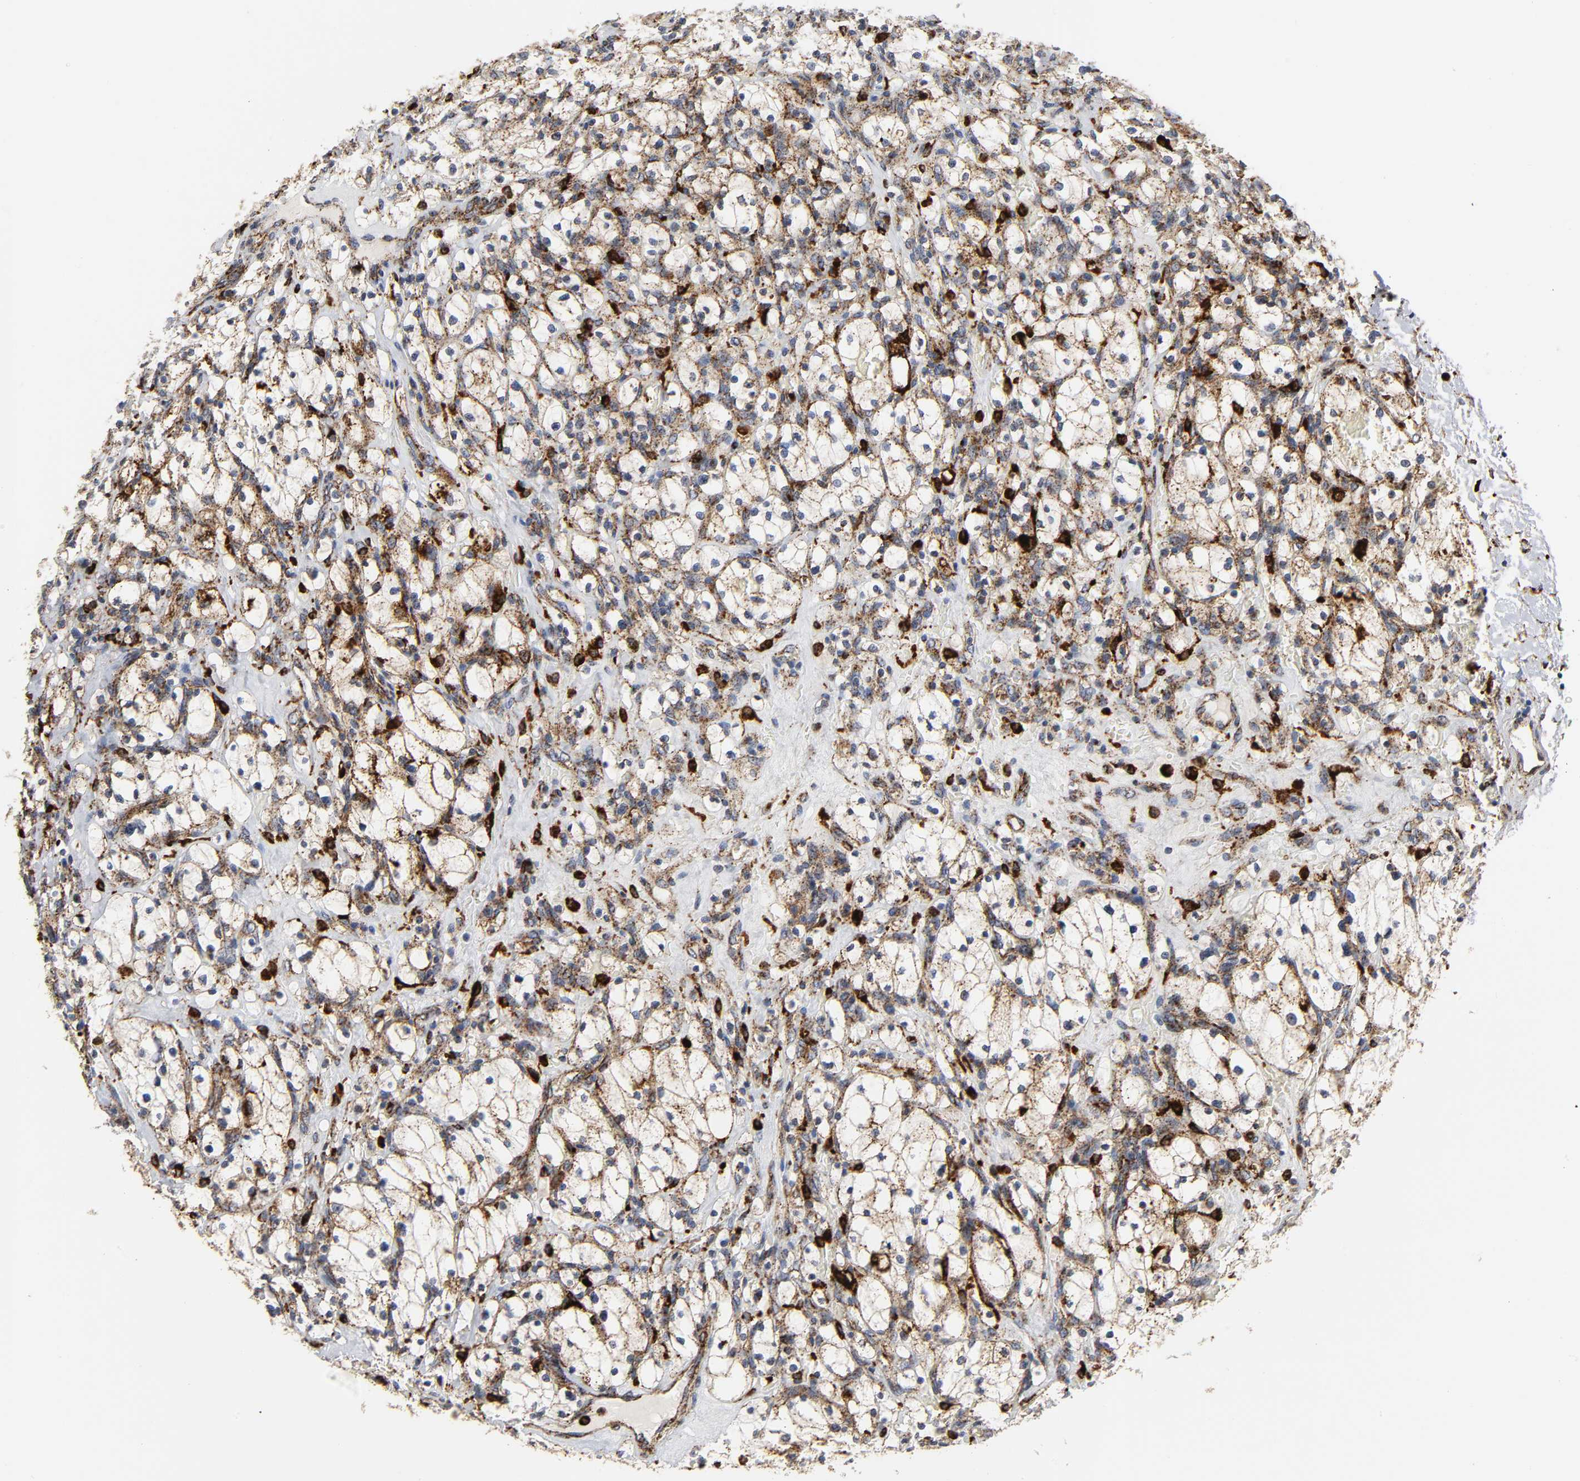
{"staining": {"intensity": "moderate", "quantity": "25%-75%", "location": "cytoplasmic/membranous"}, "tissue": "renal cancer", "cell_type": "Tumor cells", "image_type": "cancer", "snomed": [{"axis": "morphology", "description": "Adenocarcinoma, NOS"}, {"axis": "topography", "description": "Kidney"}], "caption": "Immunohistochemistry (IHC) (DAB) staining of adenocarcinoma (renal) exhibits moderate cytoplasmic/membranous protein staining in about 25%-75% of tumor cells. (DAB (3,3'-diaminobenzidine) IHC with brightfield microscopy, high magnification).", "gene": "PSAP", "patient": {"sex": "female", "age": 83}}